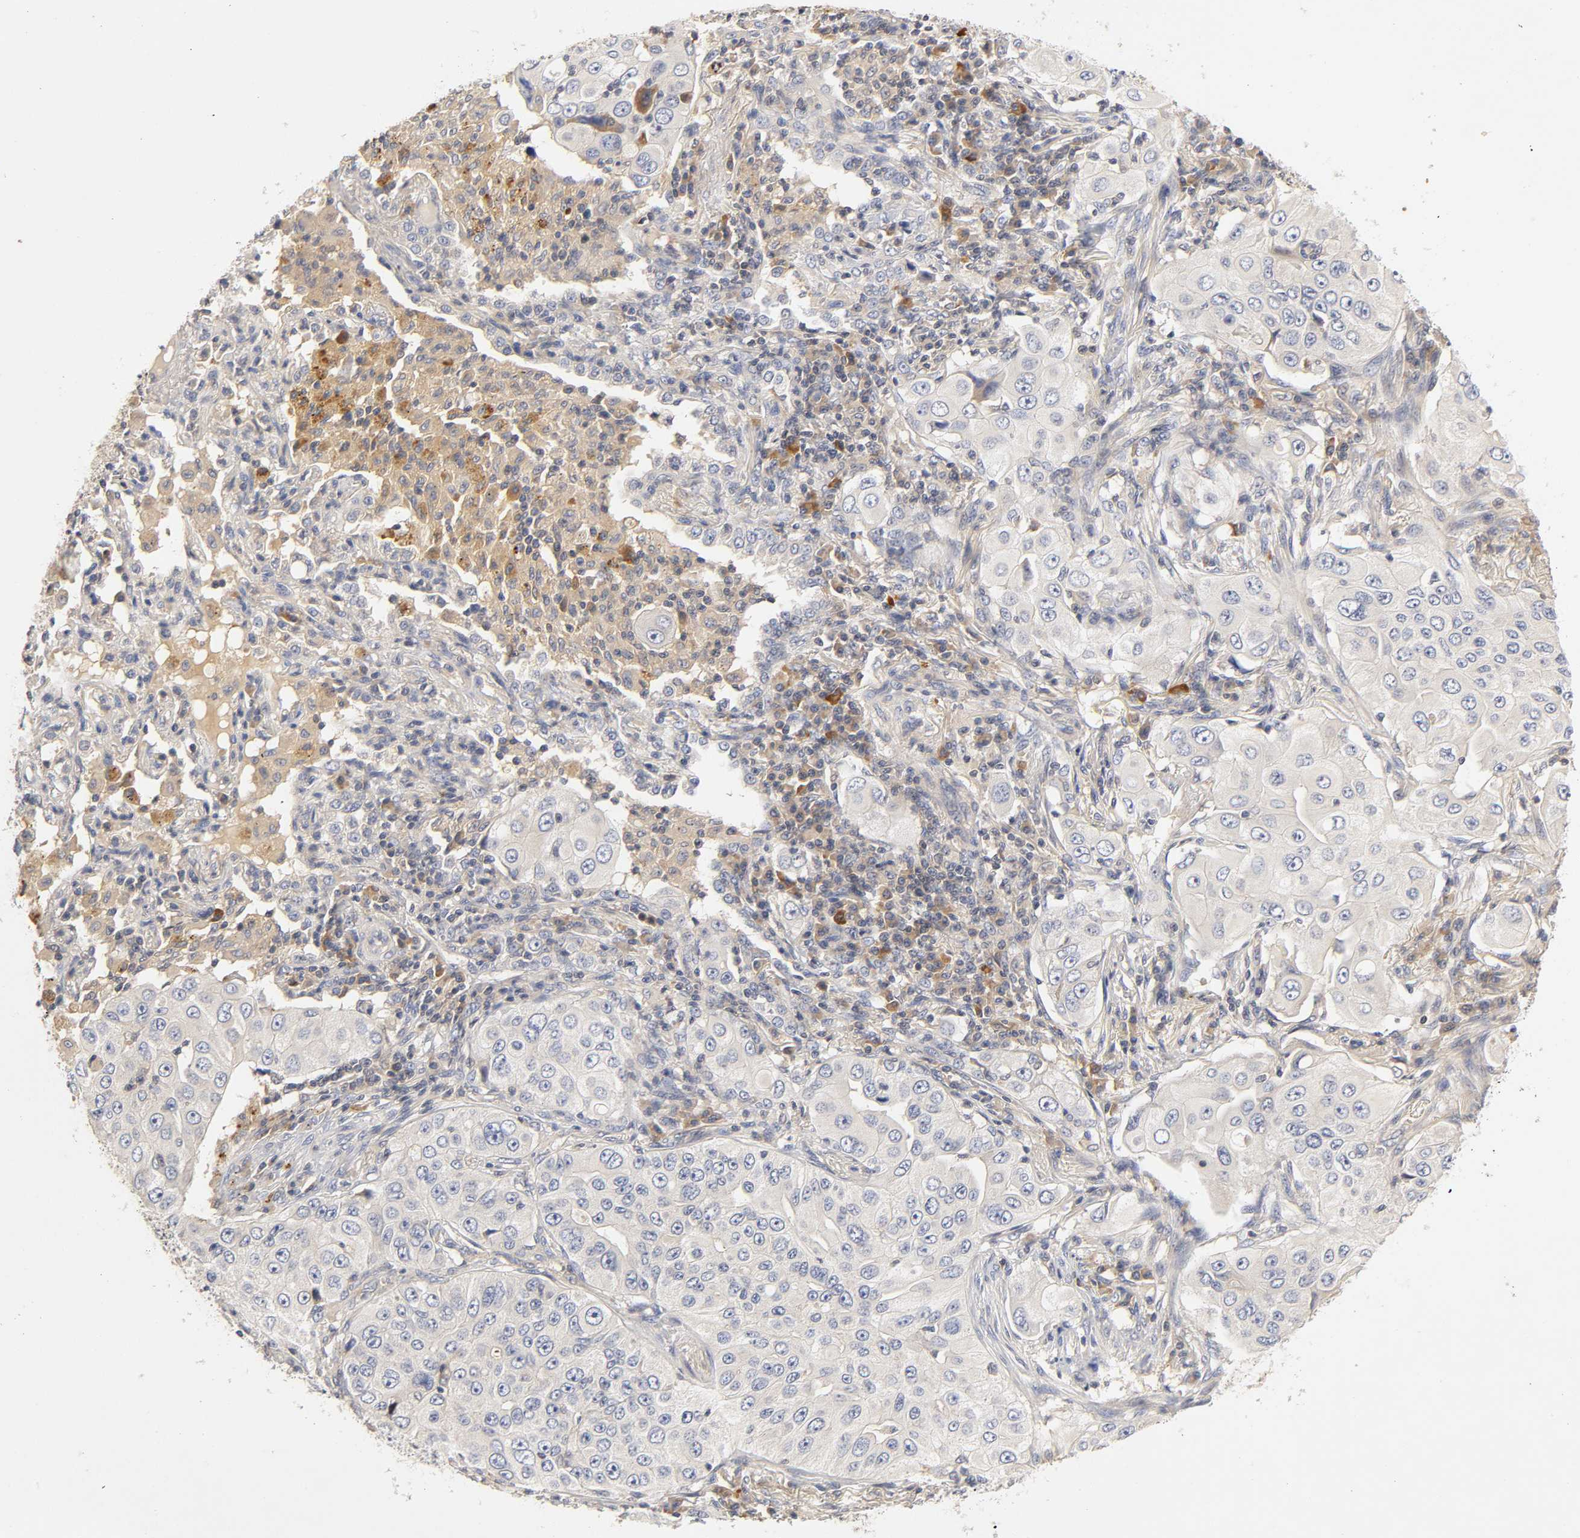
{"staining": {"intensity": "negative", "quantity": "none", "location": "none"}, "tissue": "lung cancer", "cell_type": "Tumor cells", "image_type": "cancer", "snomed": [{"axis": "morphology", "description": "Adenocarcinoma, NOS"}, {"axis": "topography", "description": "Lung"}], "caption": "Lung adenocarcinoma was stained to show a protein in brown. There is no significant expression in tumor cells. (IHC, brightfield microscopy, high magnification).", "gene": "RHOA", "patient": {"sex": "male", "age": 84}}